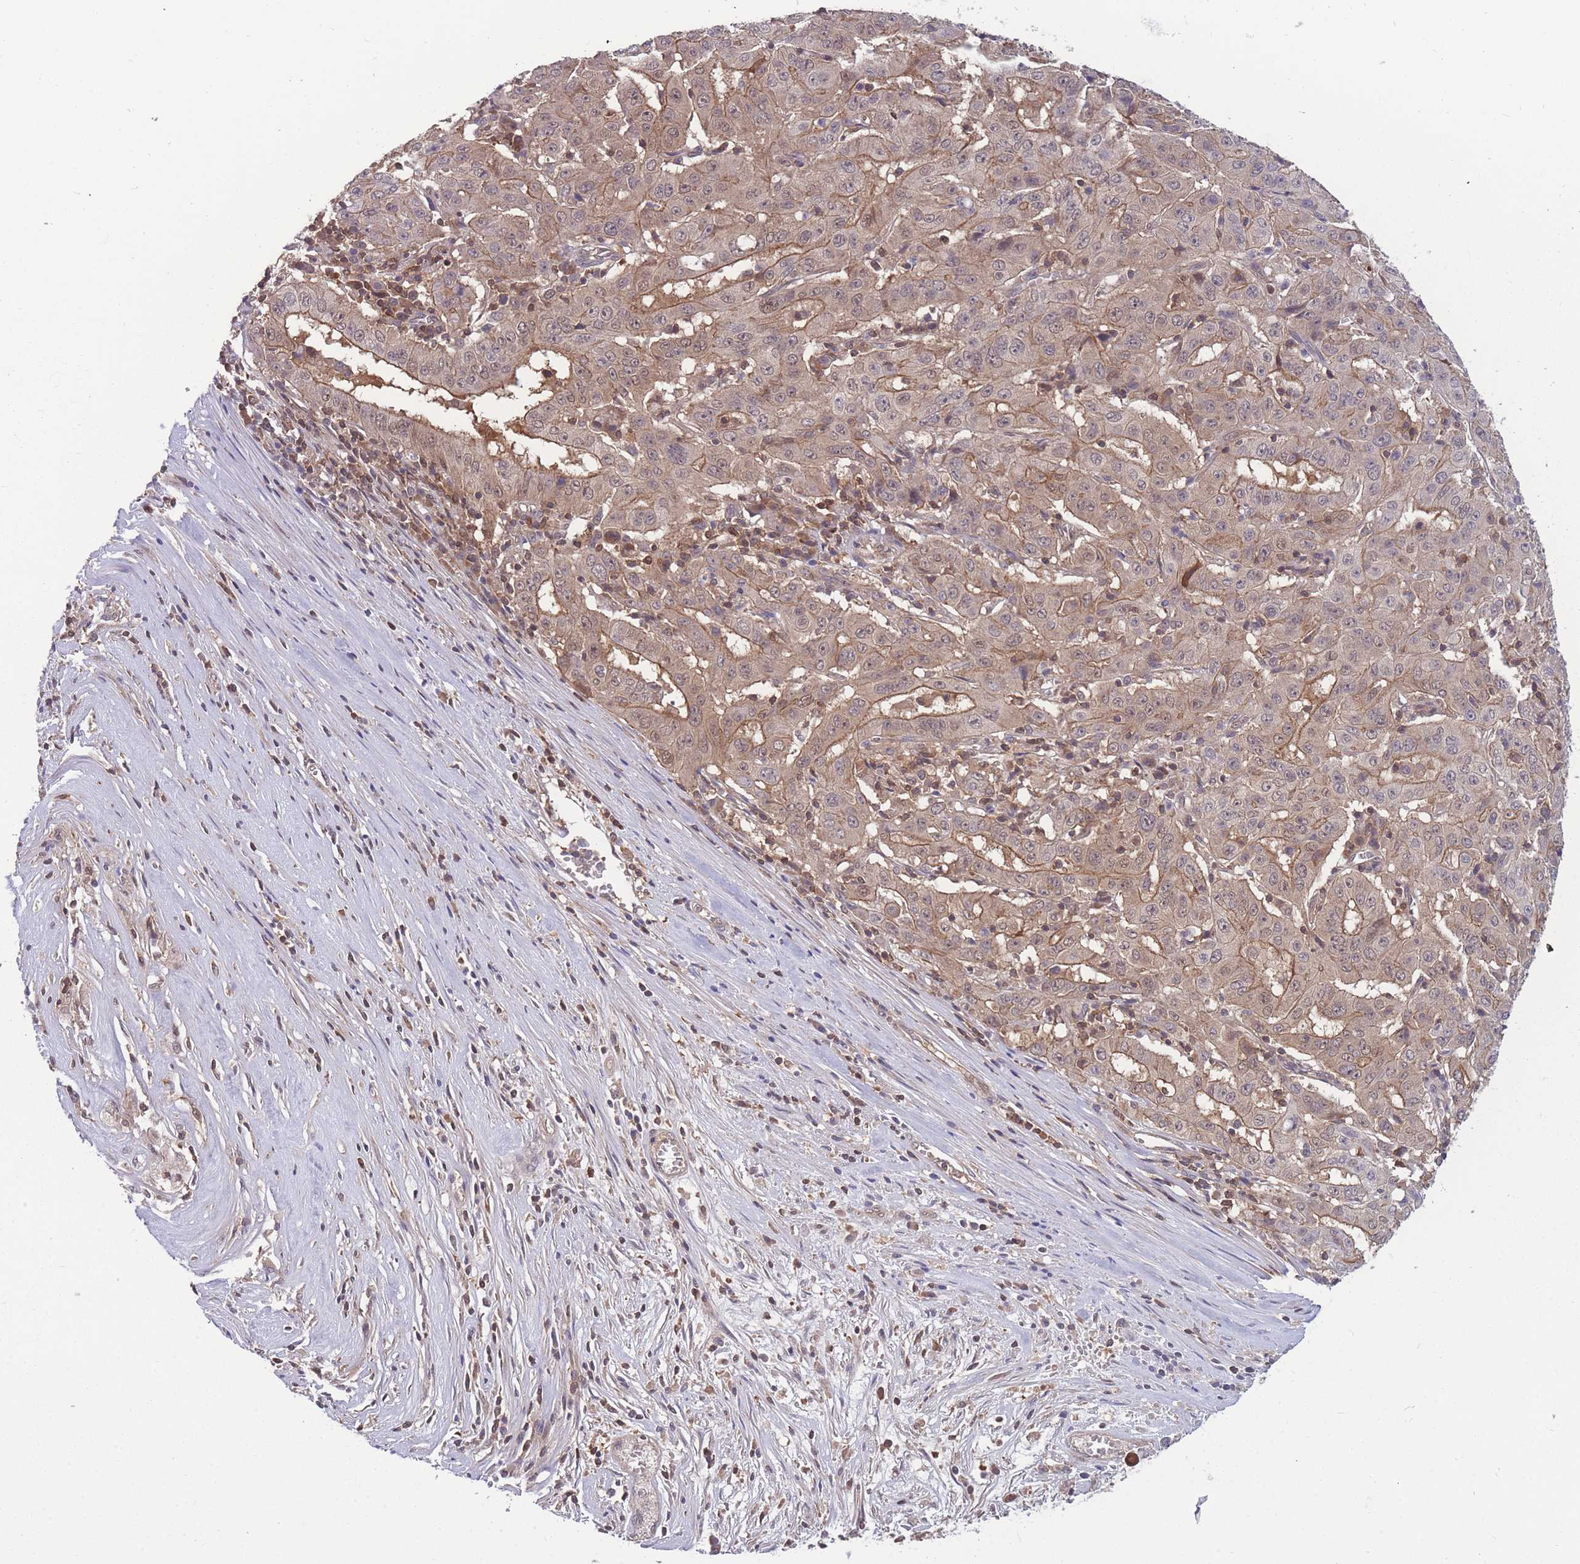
{"staining": {"intensity": "moderate", "quantity": ">75%", "location": "cytoplasmic/membranous"}, "tissue": "pancreatic cancer", "cell_type": "Tumor cells", "image_type": "cancer", "snomed": [{"axis": "morphology", "description": "Adenocarcinoma, NOS"}, {"axis": "topography", "description": "Pancreas"}], "caption": "Protein expression analysis of human pancreatic cancer (adenocarcinoma) reveals moderate cytoplasmic/membranous positivity in about >75% of tumor cells.", "gene": "UBE2N", "patient": {"sex": "male", "age": 63}}